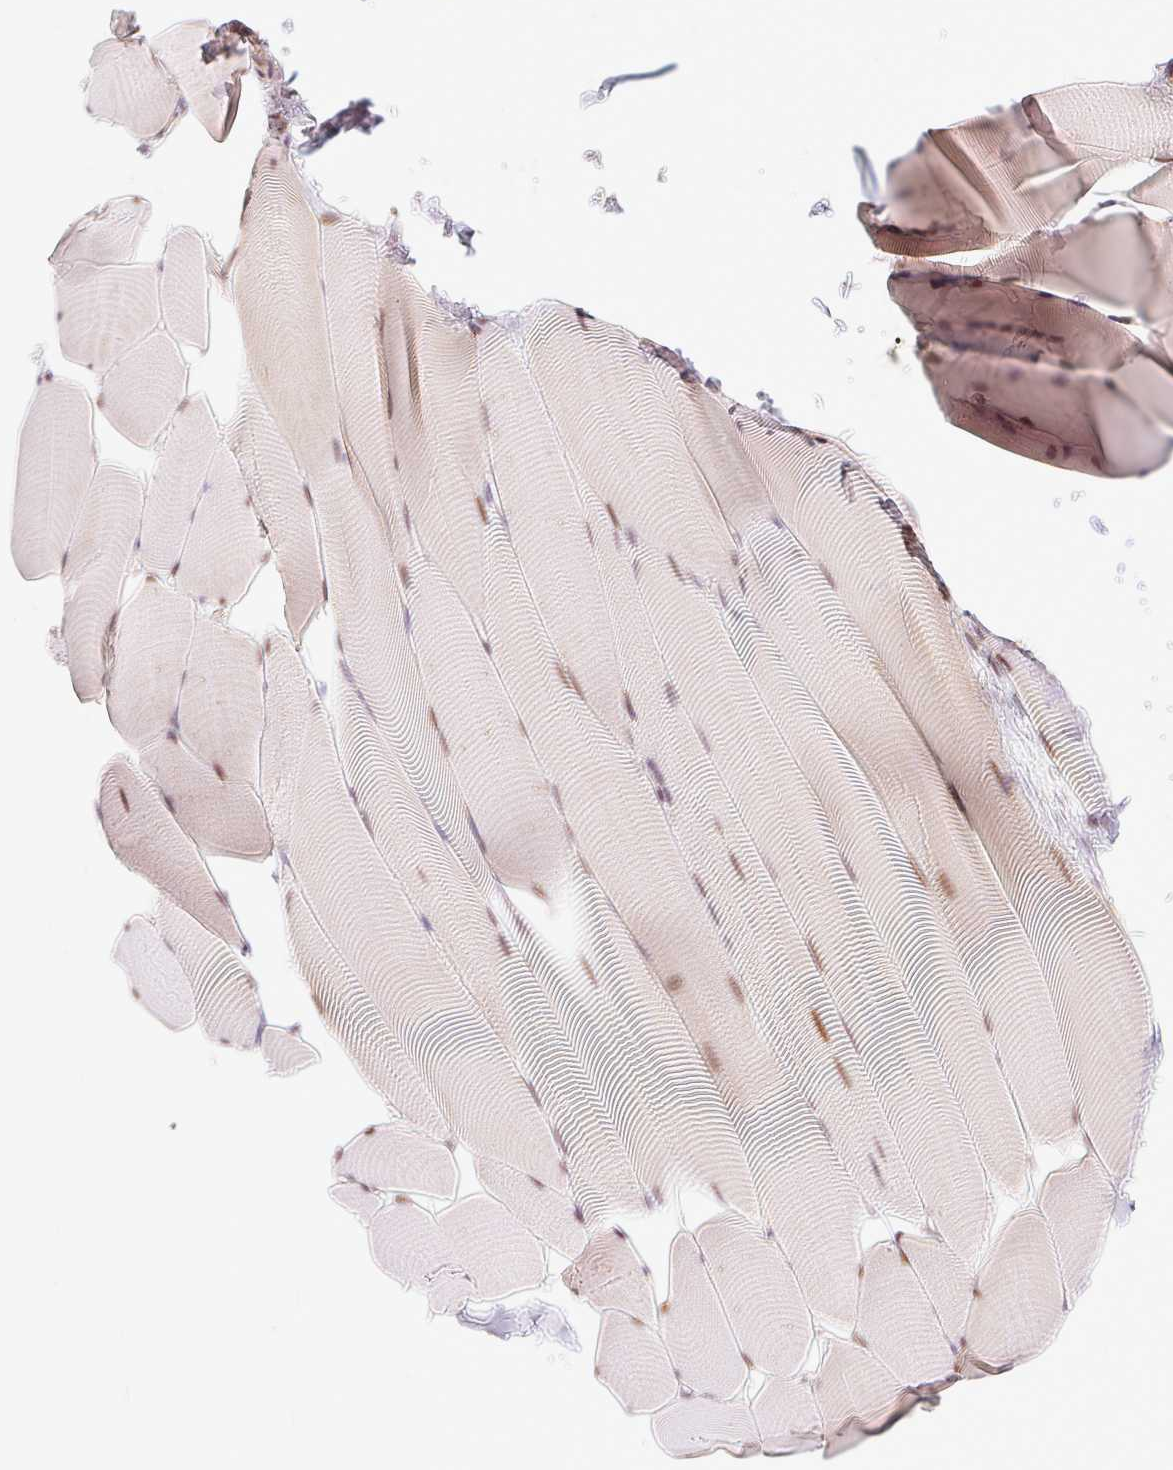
{"staining": {"intensity": "strong", "quantity": "25%-75%", "location": "cytoplasmic/membranous,nuclear"}, "tissue": "skeletal muscle", "cell_type": "Myocytes", "image_type": "normal", "snomed": [{"axis": "morphology", "description": "Normal tissue, NOS"}, {"axis": "topography", "description": "Skeletal muscle"}], "caption": "Protein staining of unremarkable skeletal muscle reveals strong cytoplasmic/membranous,nuclear positivity in about 25%-75% of myocytes. The protein of interest is shown in brown color, while the nuclei are stained blue.", "gene": "GPR139", "patient": {"sex": "male", "age": 25}}